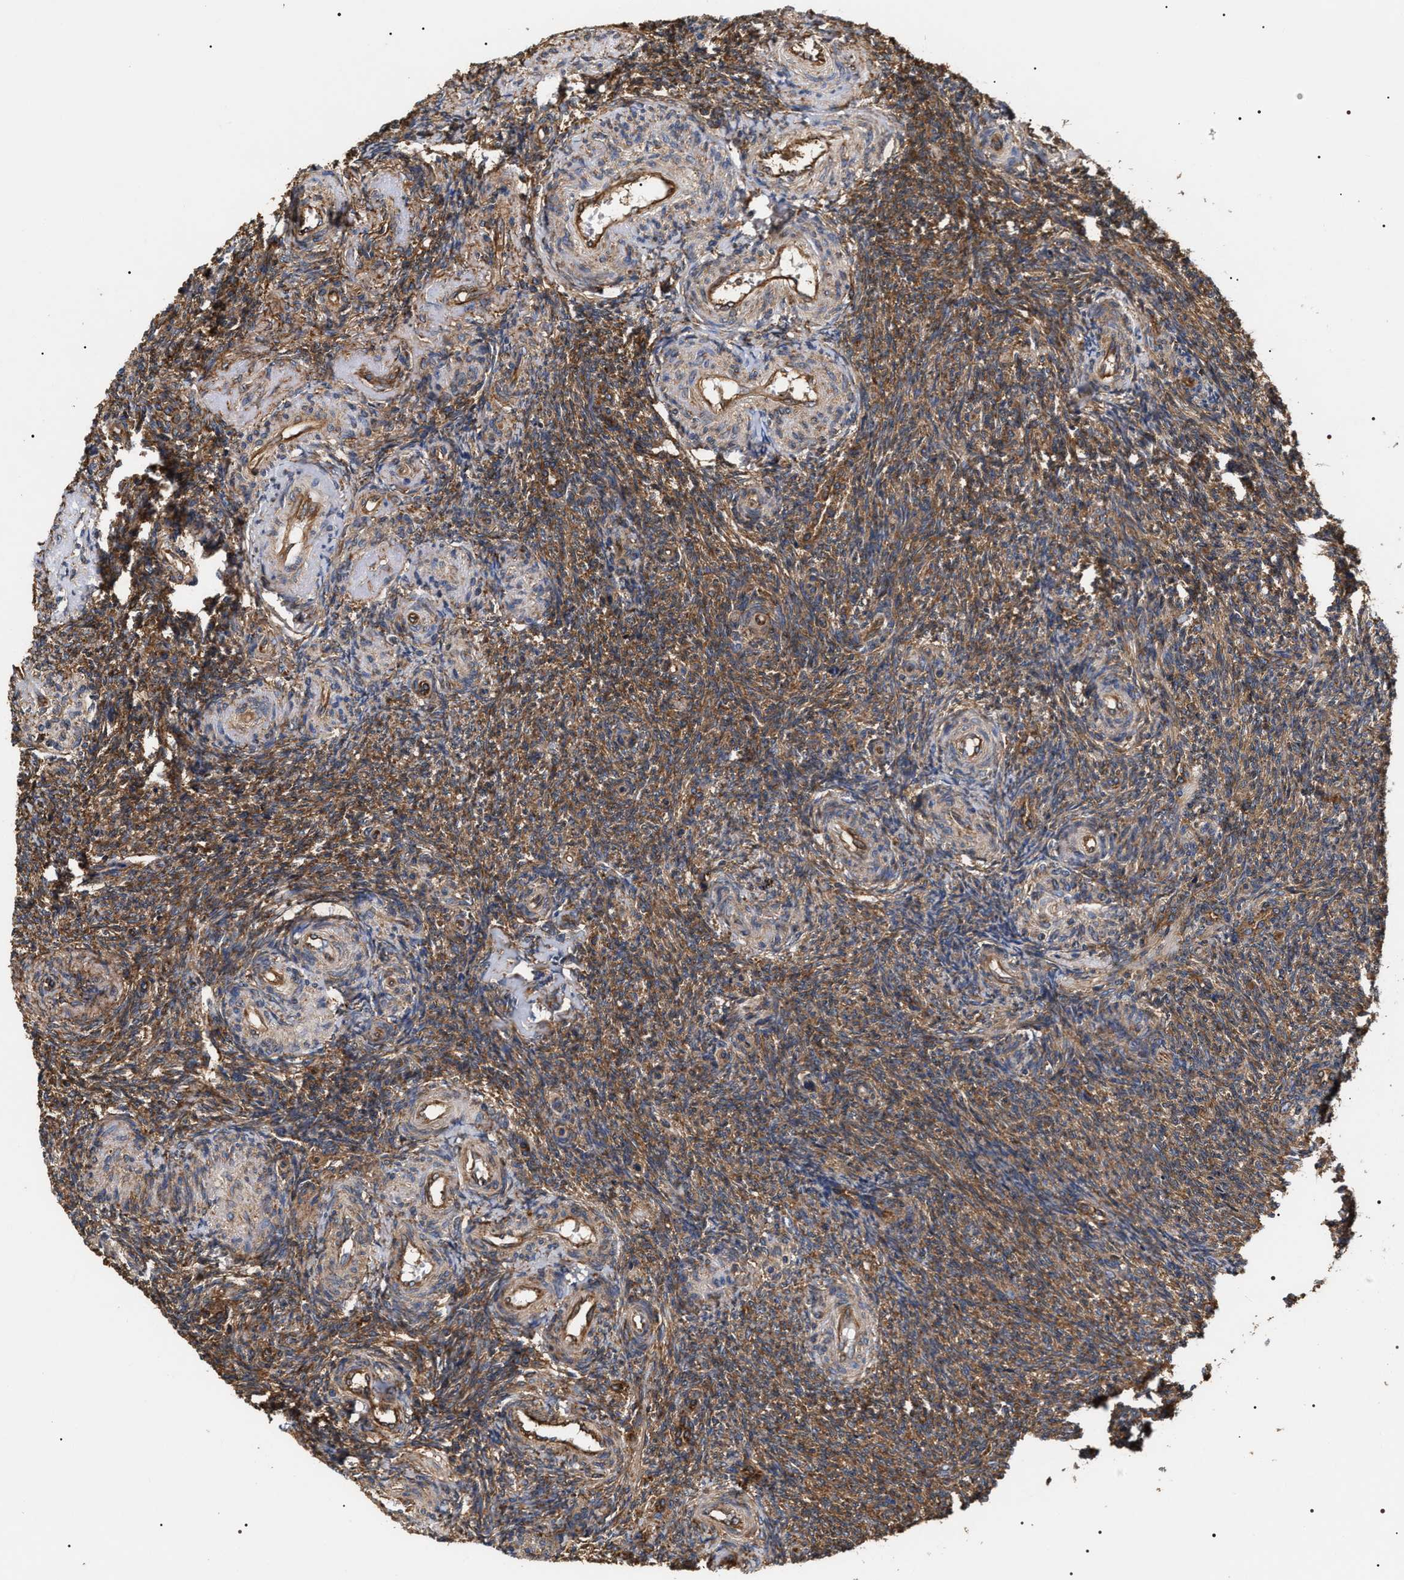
{"staining": {"intensity": "moderate", "quantity": ">75%", "location": "cytoplasmic/membranous"}, "tissue": "ovary", "cell_type": "Follicle cells", "image_type": "normal", "snomed": [{"axis": "morphology", "description": "Normal tissue, NOS"}, {"axis": "topography", "description": "Ovary"}], "caption": "This image displays unremarkable ovary stained with immunohistochemistry (IHC) to label a protein in brown. The cytoplasmic/membranous of follicle cells show moderate positivity for the protein. Nuclei are counter-stained blue.", "gene": "SERBP1", "patient": {"sex": "female", "age": 41}}